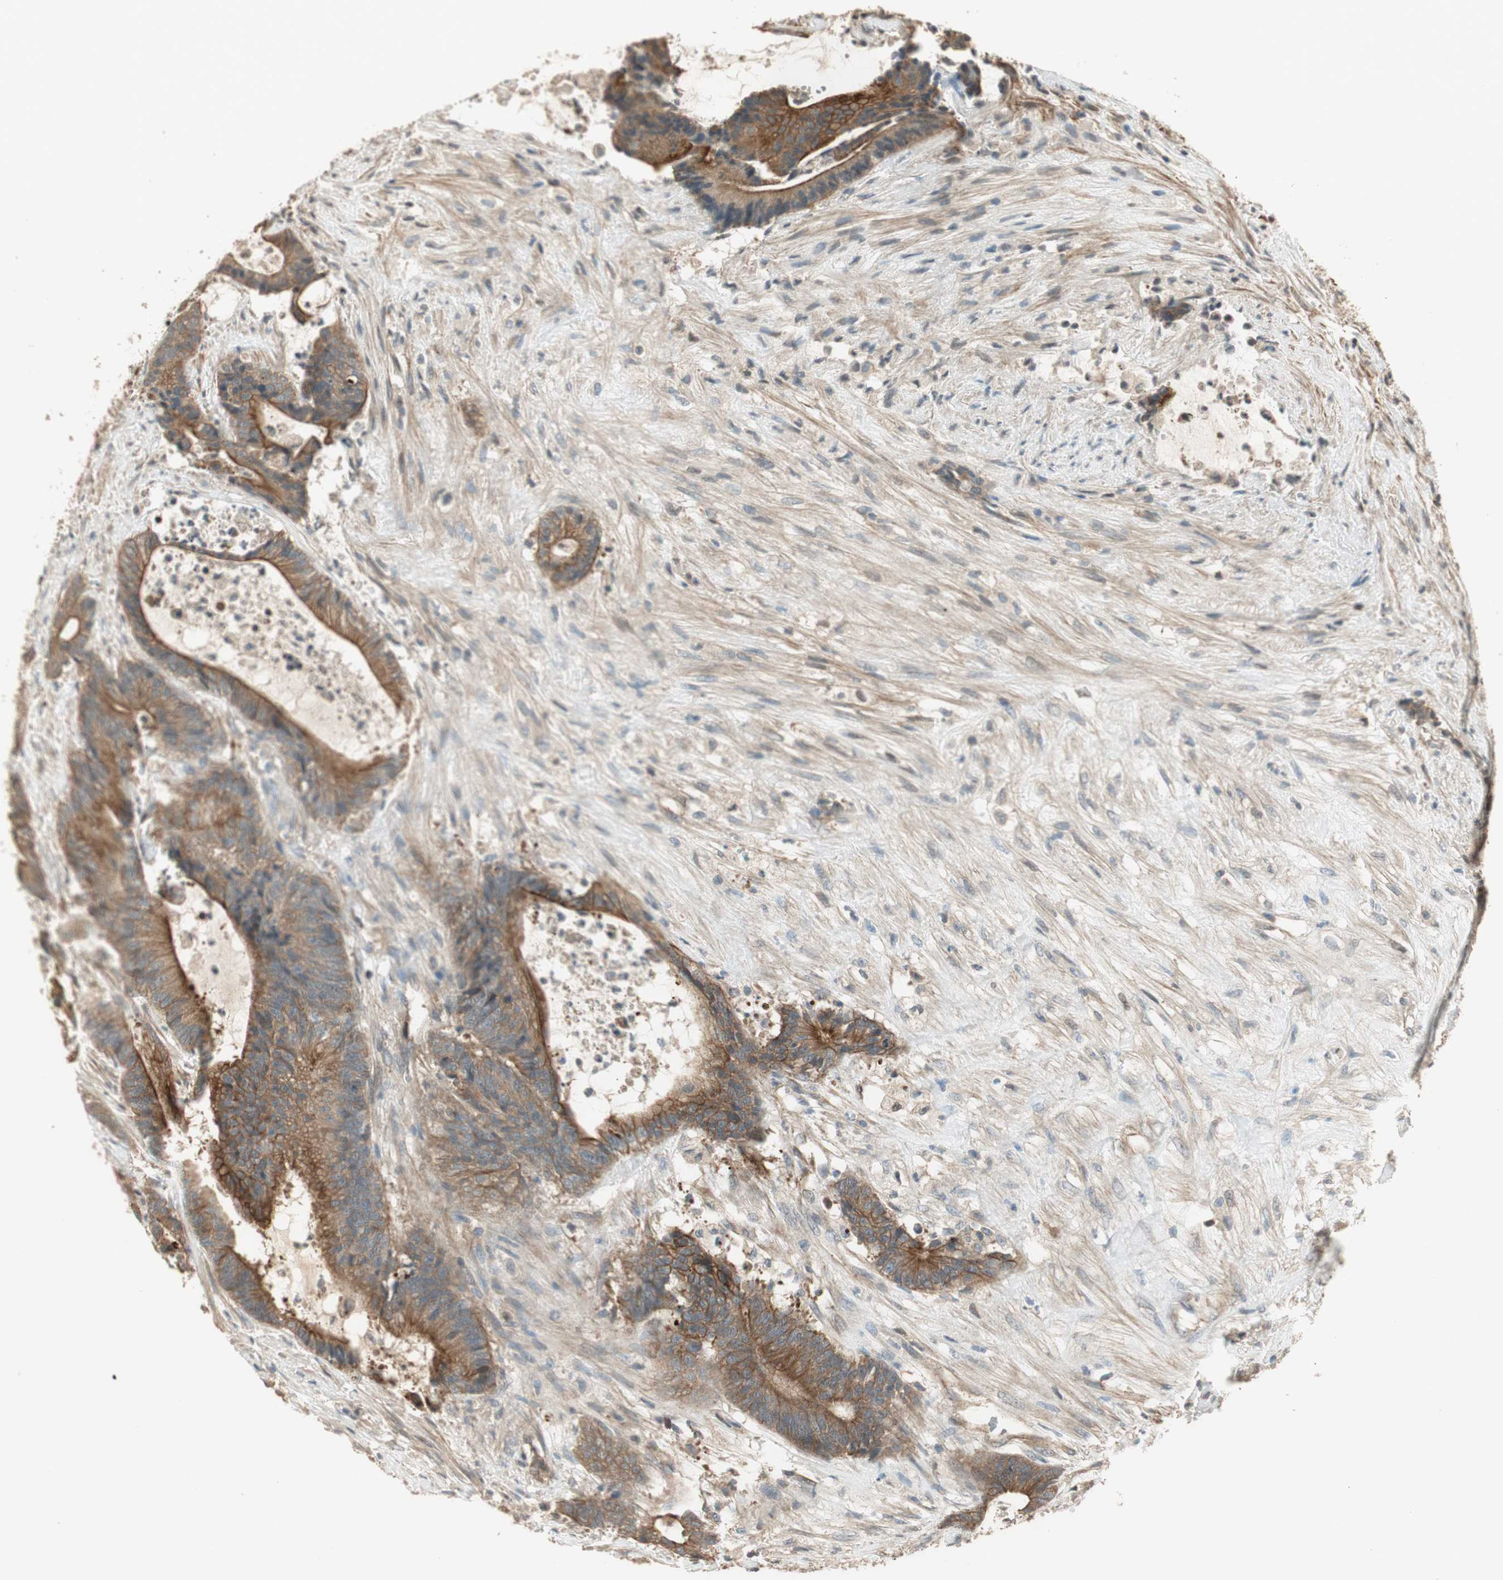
{"staining": {"intensity": "moderate", "quantity": ">75%", "location": "cytoplasmic/membranous"}, "tissue": "colorectal cancer", "cell_type": "Tumor cells", "image_type": "cancer", "snomed": [{"axis": "morphology", "description": "Adenocarcinoma, NOS"}, {"axis": "topography", "description": "Colon"}], "caption": "Colorectal adenocarcinoma was stained to show a protein in brown. There is medium levels of moderate cytoplasmic/membranous expression in about >75% of tumor cells.", "gene": "PFDN5", "patient": {"sex": "female", "age": 84}}